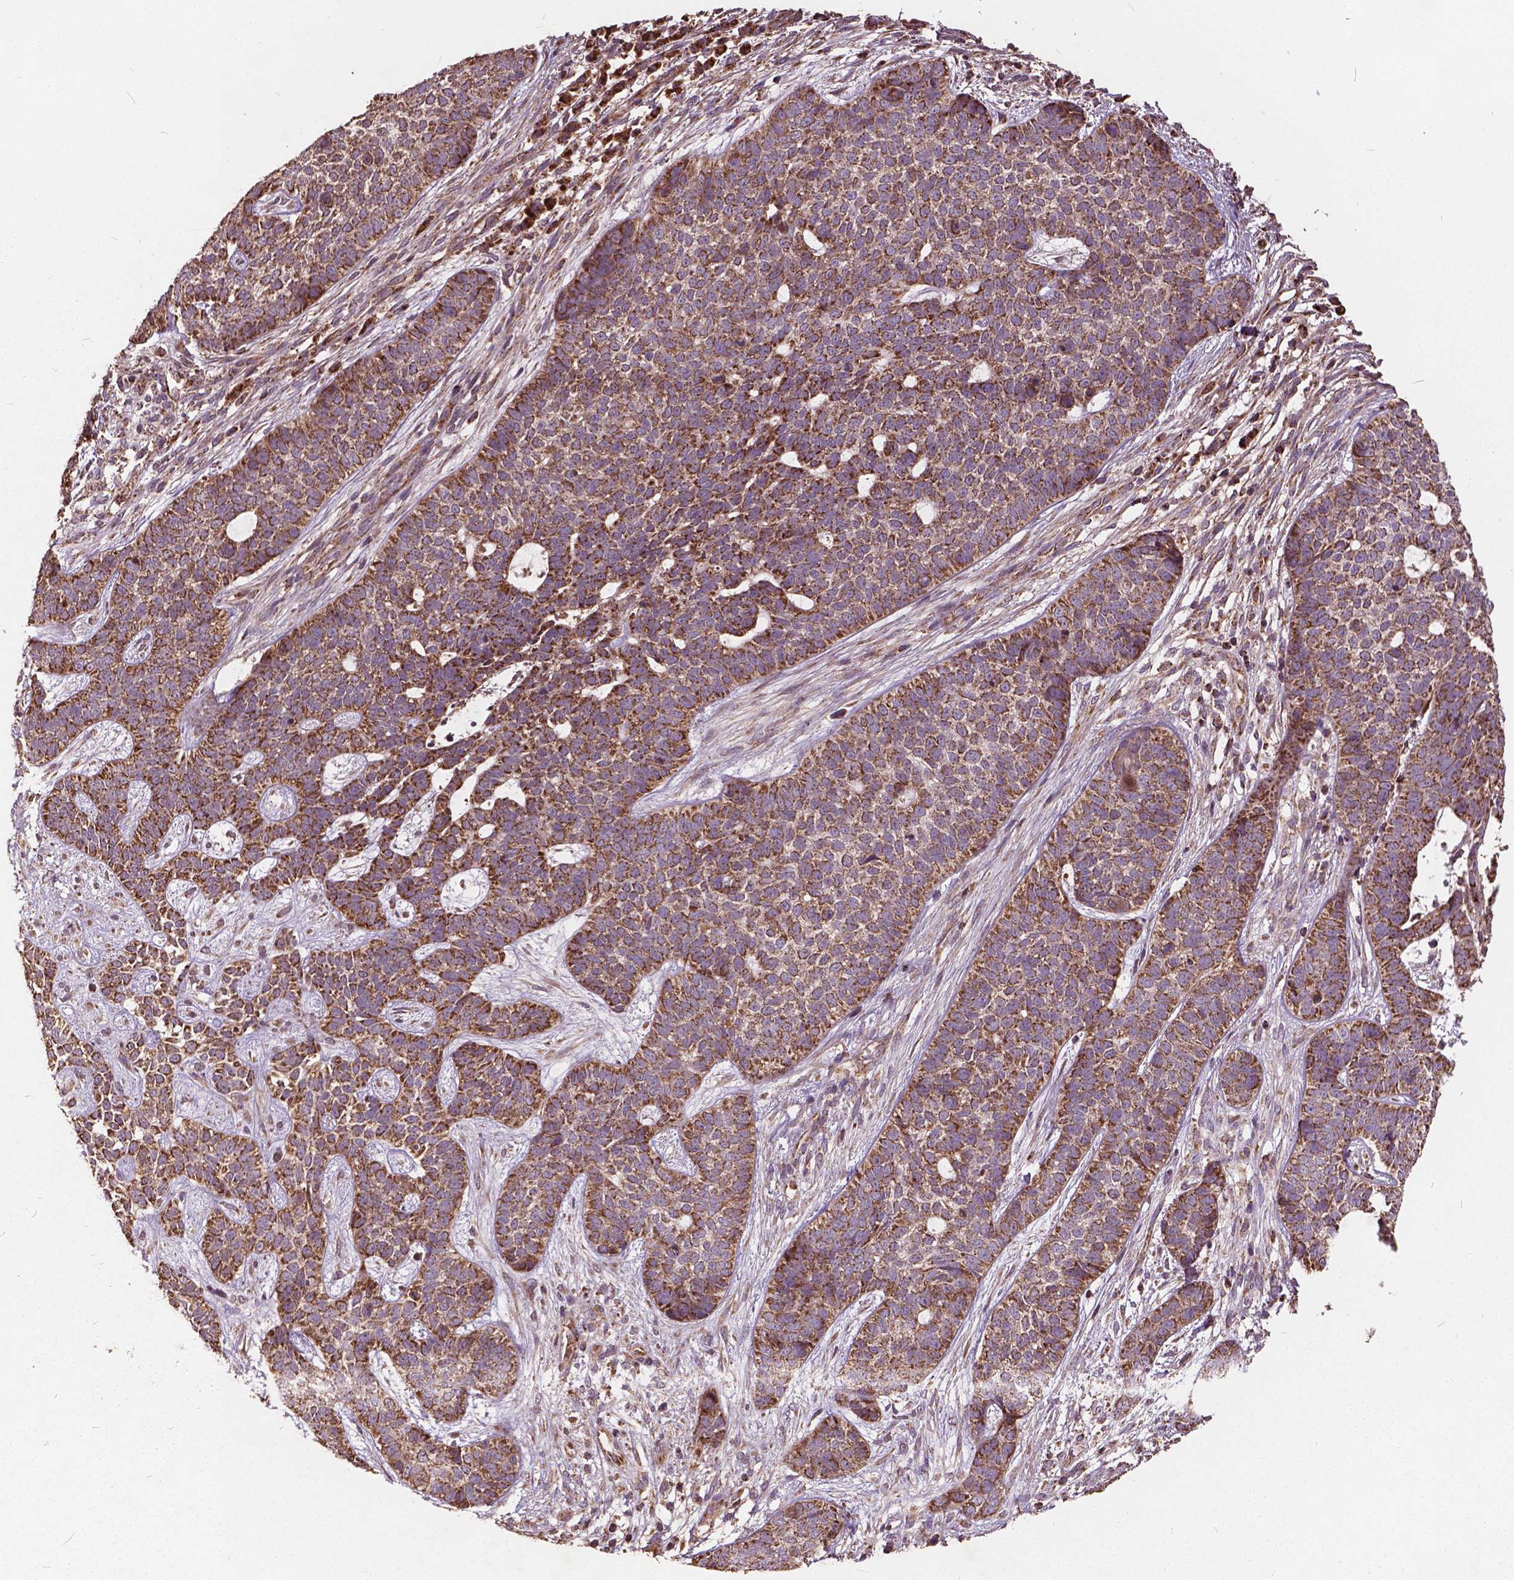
{"staining": {"intensity": "moderate", "quantity": ">75%", "location": "cytoplasmic/membranous"}, "tissue": "skin cancer", "cell_type": "Tumor cells", "image_type": "cancer", "snomed": [{"axis": "morphology", "description": "Basal cell carcinoma"}, {"axis": "topography", "description": "Skin"}], "caption": "A histopathology image of human skin cancer (basal cell carcinoma) stained for a protein reveals moderate cytoplasmic/membranous brown staining in tumor cells.", "gene": "UBXN2A", "patient": {"sex": "female", "age": 69}}